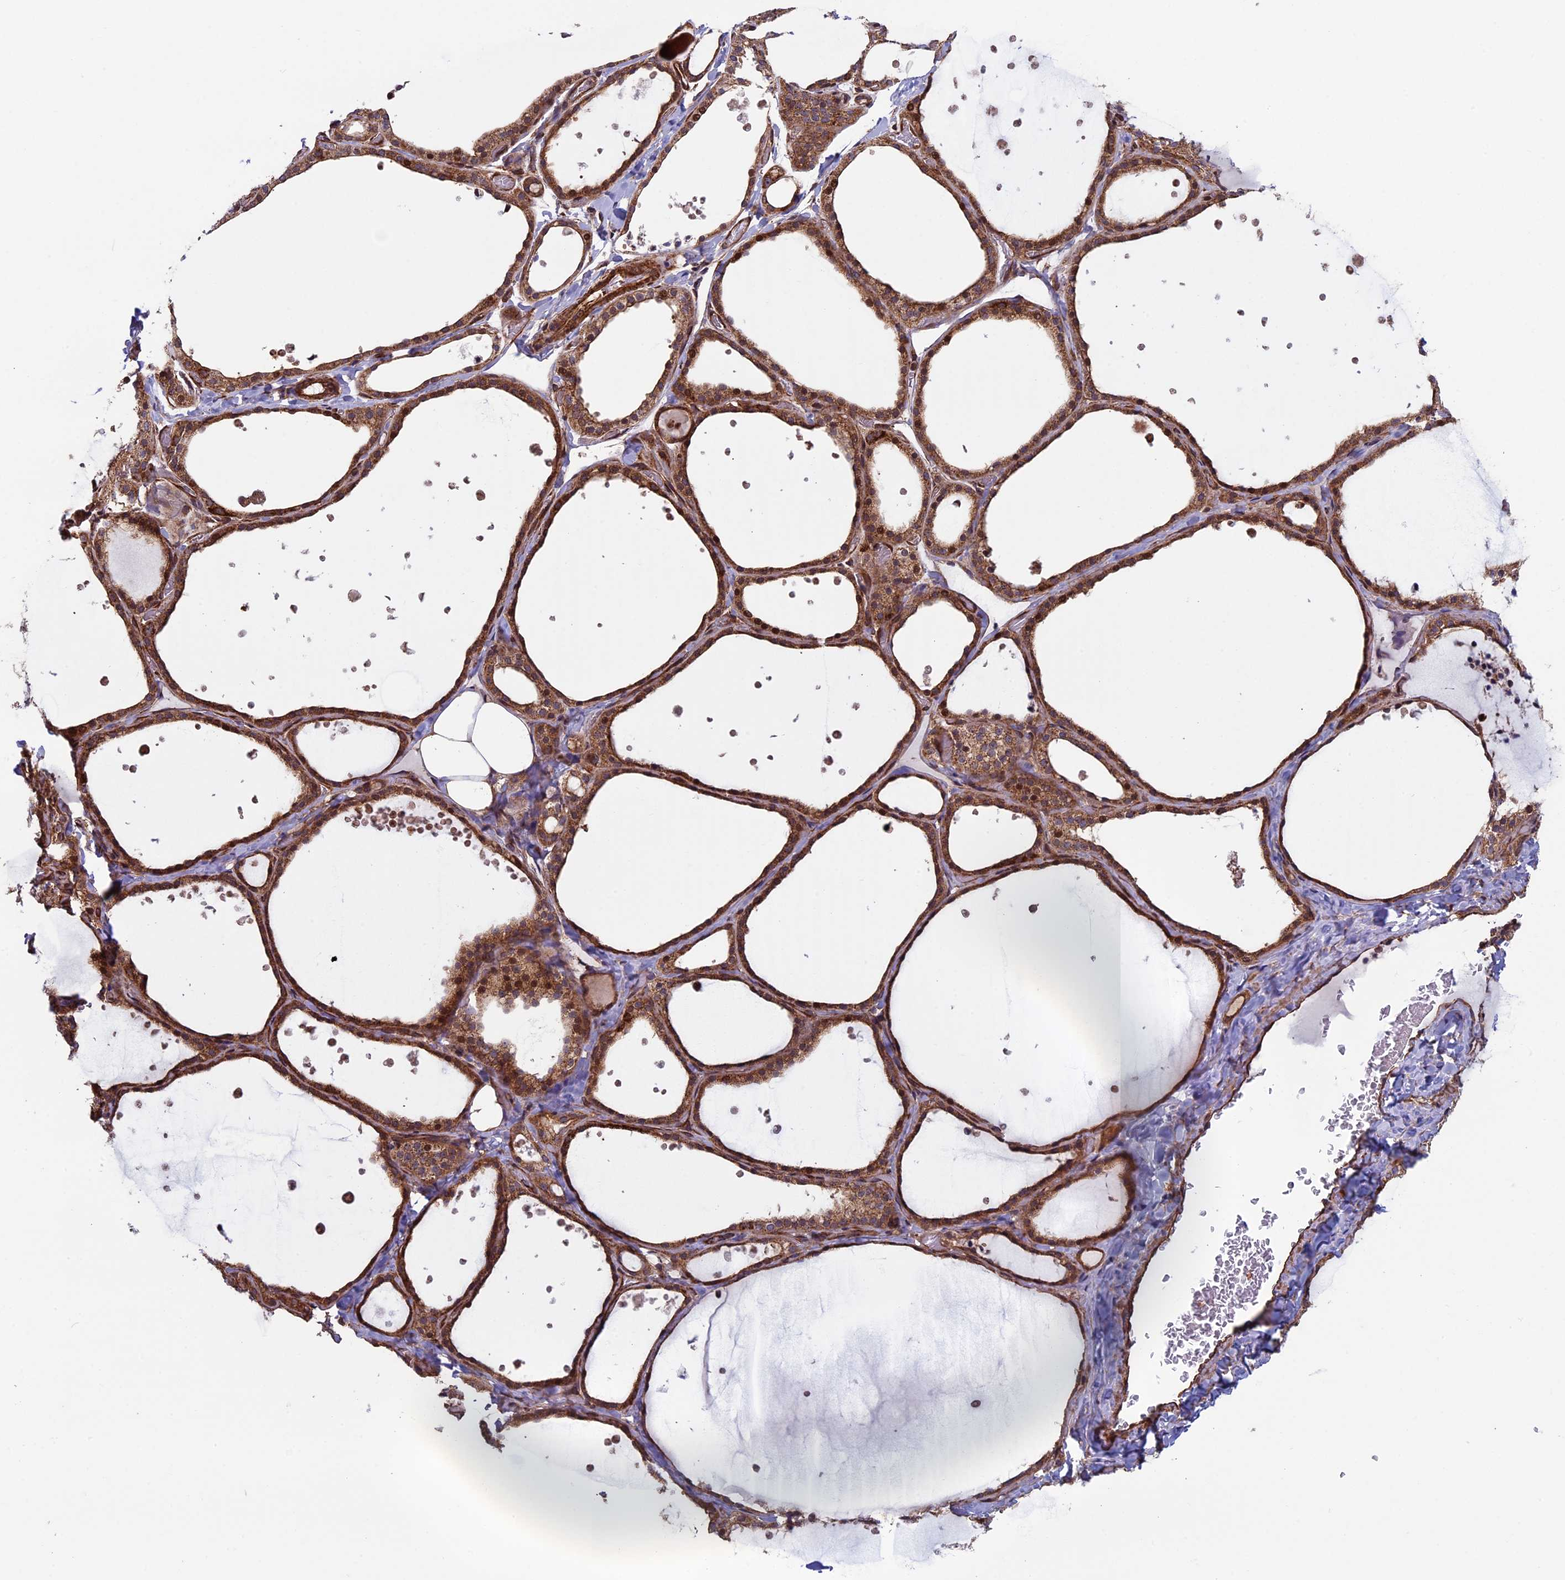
{"staining": {"intensity": "moderate", "quantity": ">75%", "location": "cytoplasmic/membranous,nuclear"}, "tissue": "thyroid gland", "cell_type": "Glandular cells", "image_type": "normal", "snomed": [{"axis": "morphology", "description": "Normal tissue, NOS"}, {"axis": "topography", "description": "Thyroid gland"}], "caption": "Thyroid gland stained for a protein (brown) displays moderate cytoplasmic/membranous,nuclear positive staining in approximately >75% of glandular cells.", "gene": "CCDC8", "patient": {"sex": "female", "age": 44}}